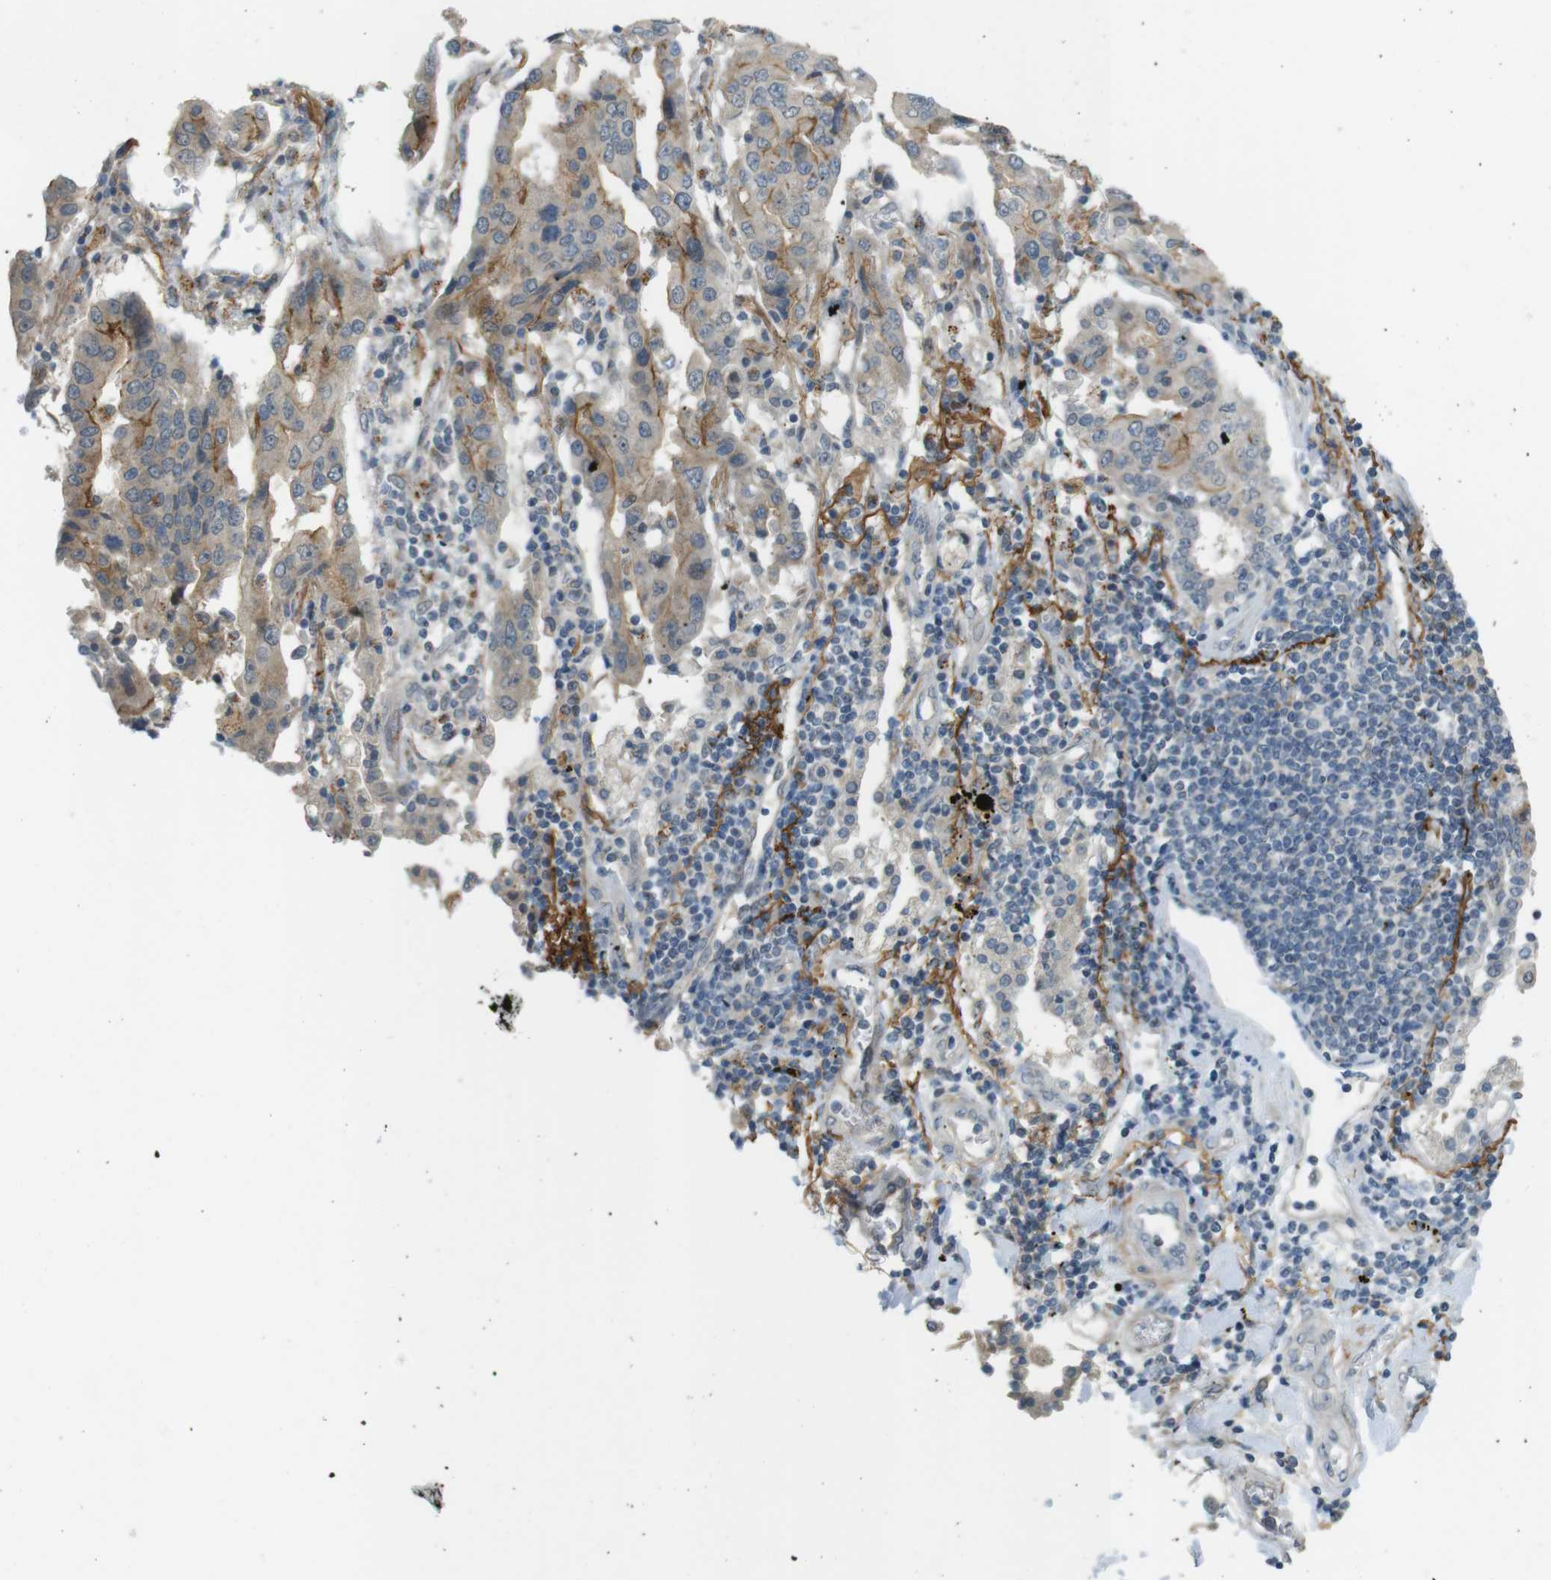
{"staining": {"intensity": "moderate", "quantity": "25%-75%", "location": "cytoplasmic/membranous"}, "tissue": "lung cancer", "cell_type": "Tumor cells", "image_type": "cancer", "snomed": [{"axis": "morphology", "description": "Adenocarcinoma, NOS"}, {"axis": "topography", "description": "Lung"}], "caption": "The immunohistochemical stain shows moderate cytoplasmic/membranous staining in tumor cells of lung cancer tissue. The staining was performed using DAB, with brown indicating positive protein expression. Nuclei are stained blue with hematoxylin.", "gene": "UGT8", "patient": {"sex": "female", "age": 65}}